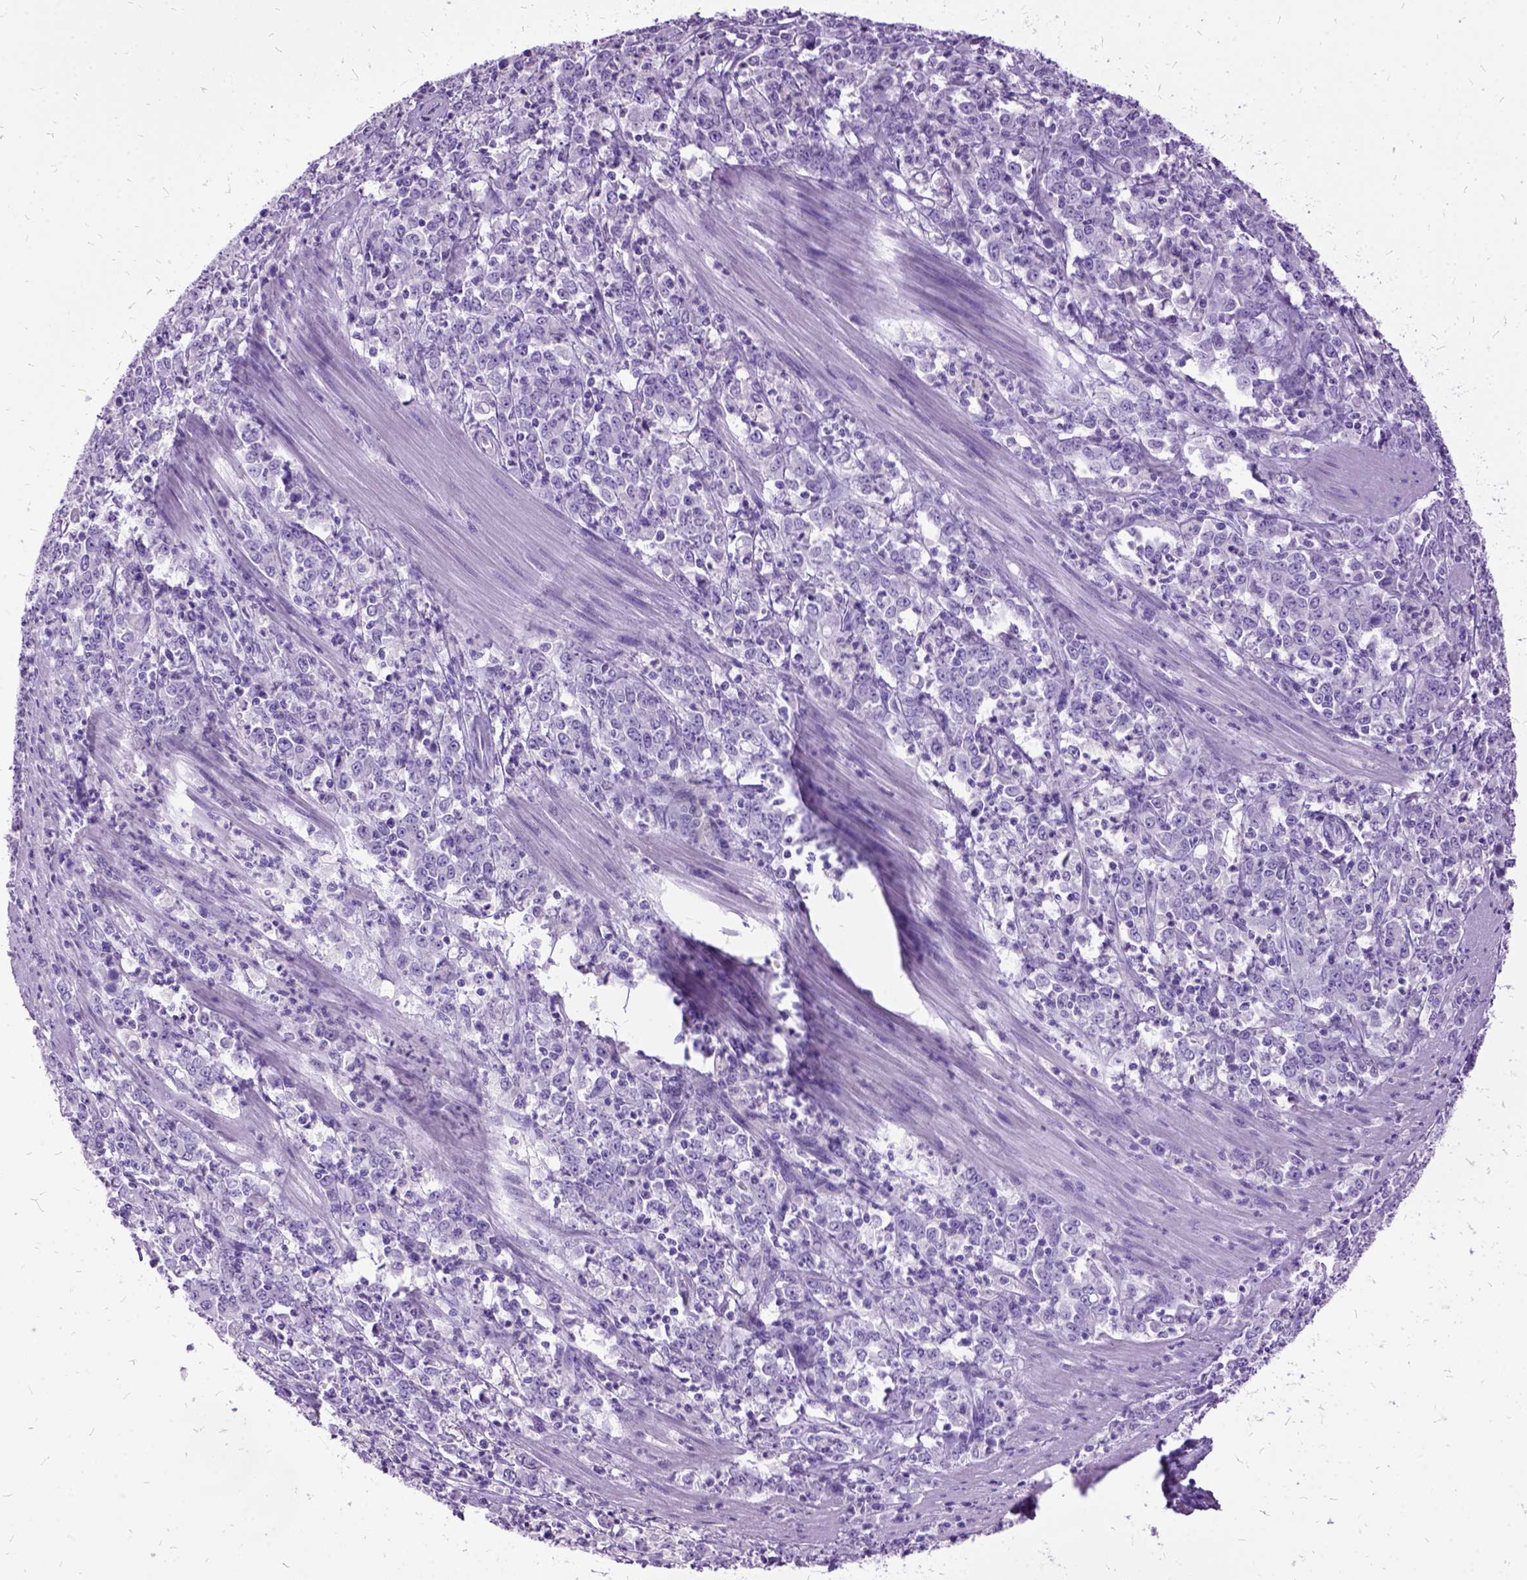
{"staining": {"intensity": "negative", "quantity": "none", "location": "none"}, "tissue": "stomach cancer", "cell_type": "Tumor cells", "image_type": "cancer", "snomed": [{"axis": "morphology", "description": "Adenocarcinoma, NOS"}, {"axis": "topography", "description": "Stomach, lower"}], "caption": "Stomach adenocarcinoma stained for a protein using immunohistochemistry exhibits no positivity tumor cells.", "gene": "MME", "patient": {"sex": "female", "age": 71}}